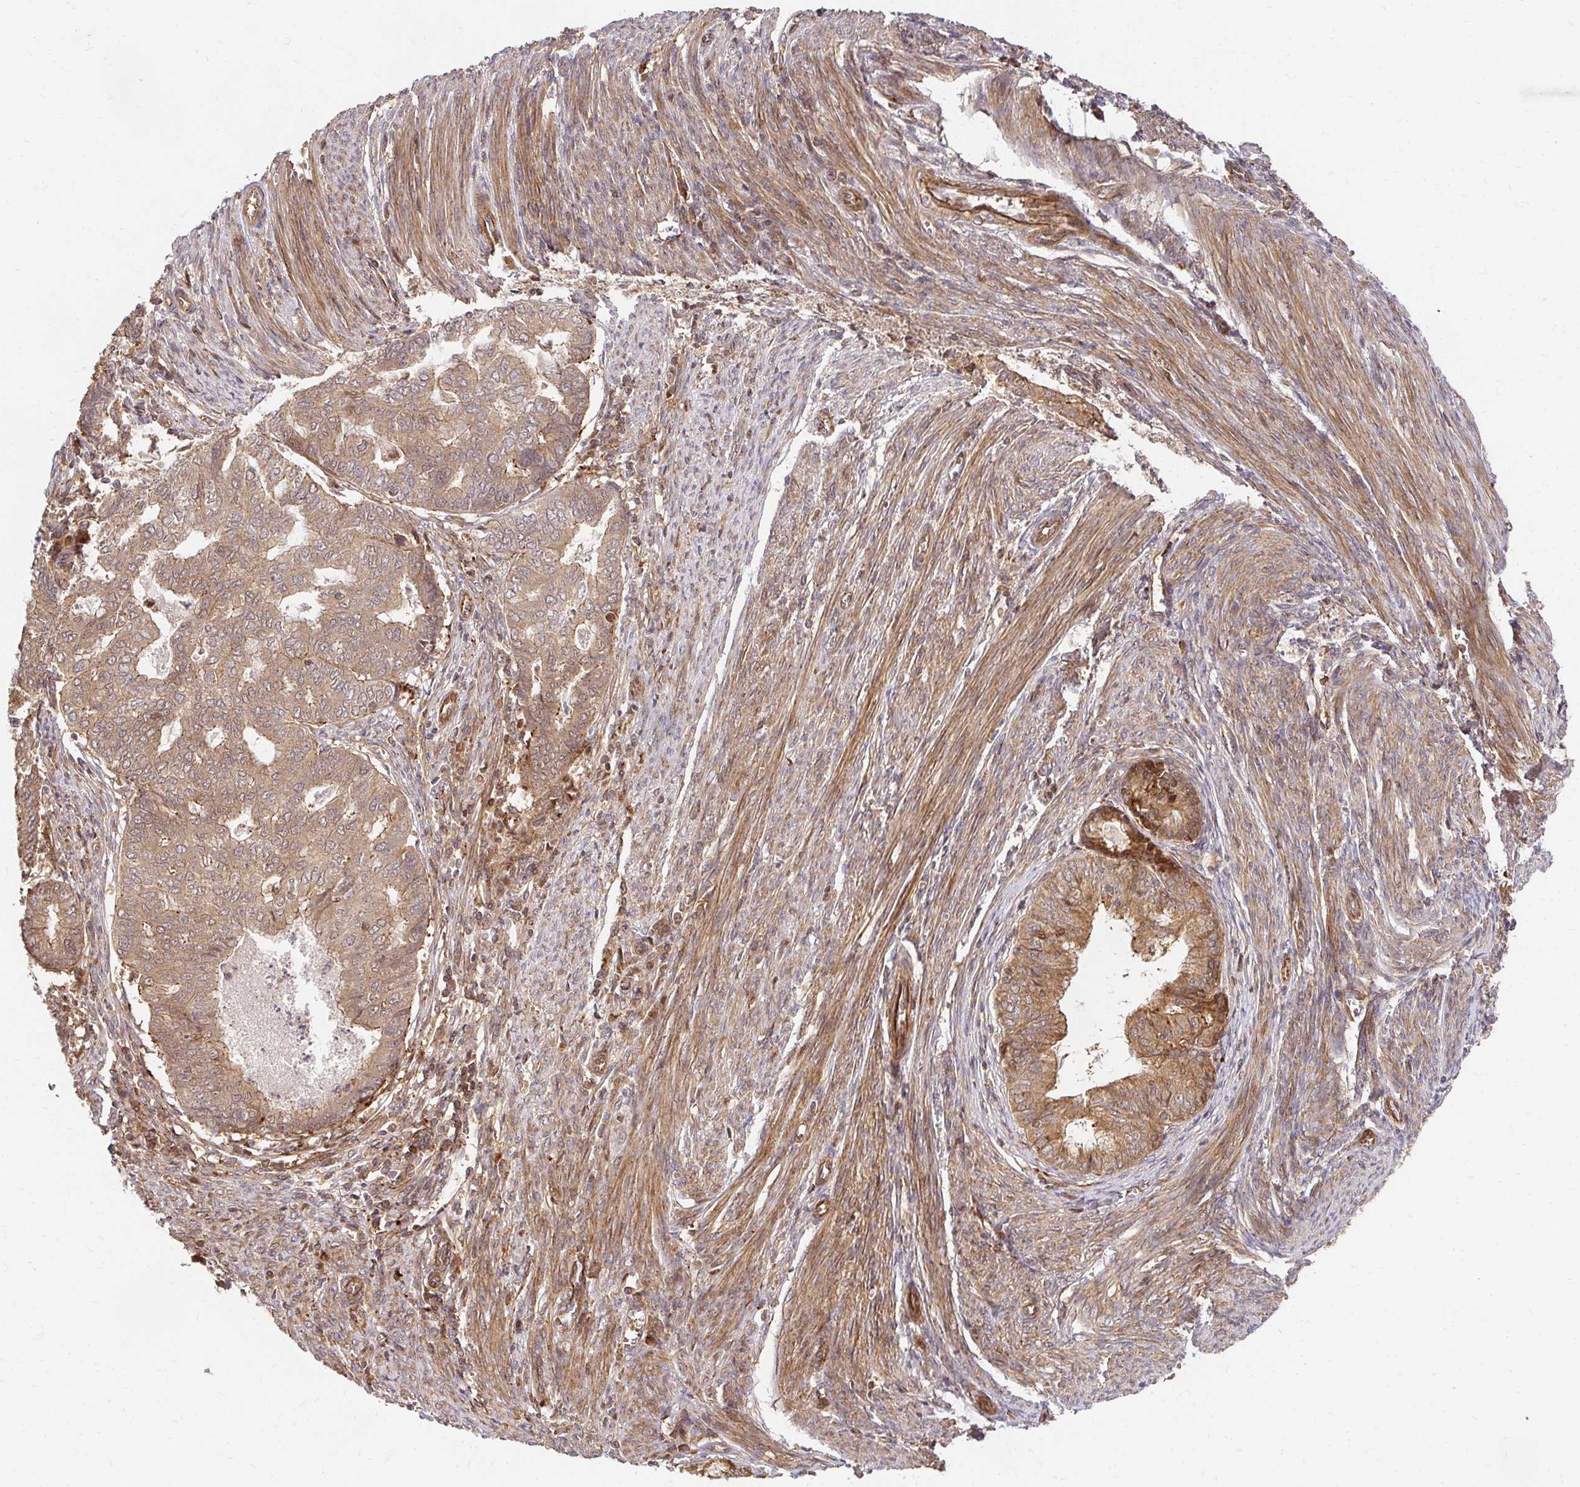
{"staining": {"intensity": "weak", "quantity": ">75%", "location": "cytoplasmic/membranous"}, "tissue": "endometrial cancer", "cell_type": "Tumor cells", "image_type": "cancer", "snomed": [{"axis": "morphology", "description": "Adenocarcinoma, NOS"}, {"axis": "topography", "description": "Endometrium"}], "caption": "Endometrial cancer was stained to show a protein in brown. There is low levels of weak cytoplasmic/membranous positivity in approximately >75% of tumor cells.", "gene": "PSMA4", "patient": {"sex": "female", "age": 79}}